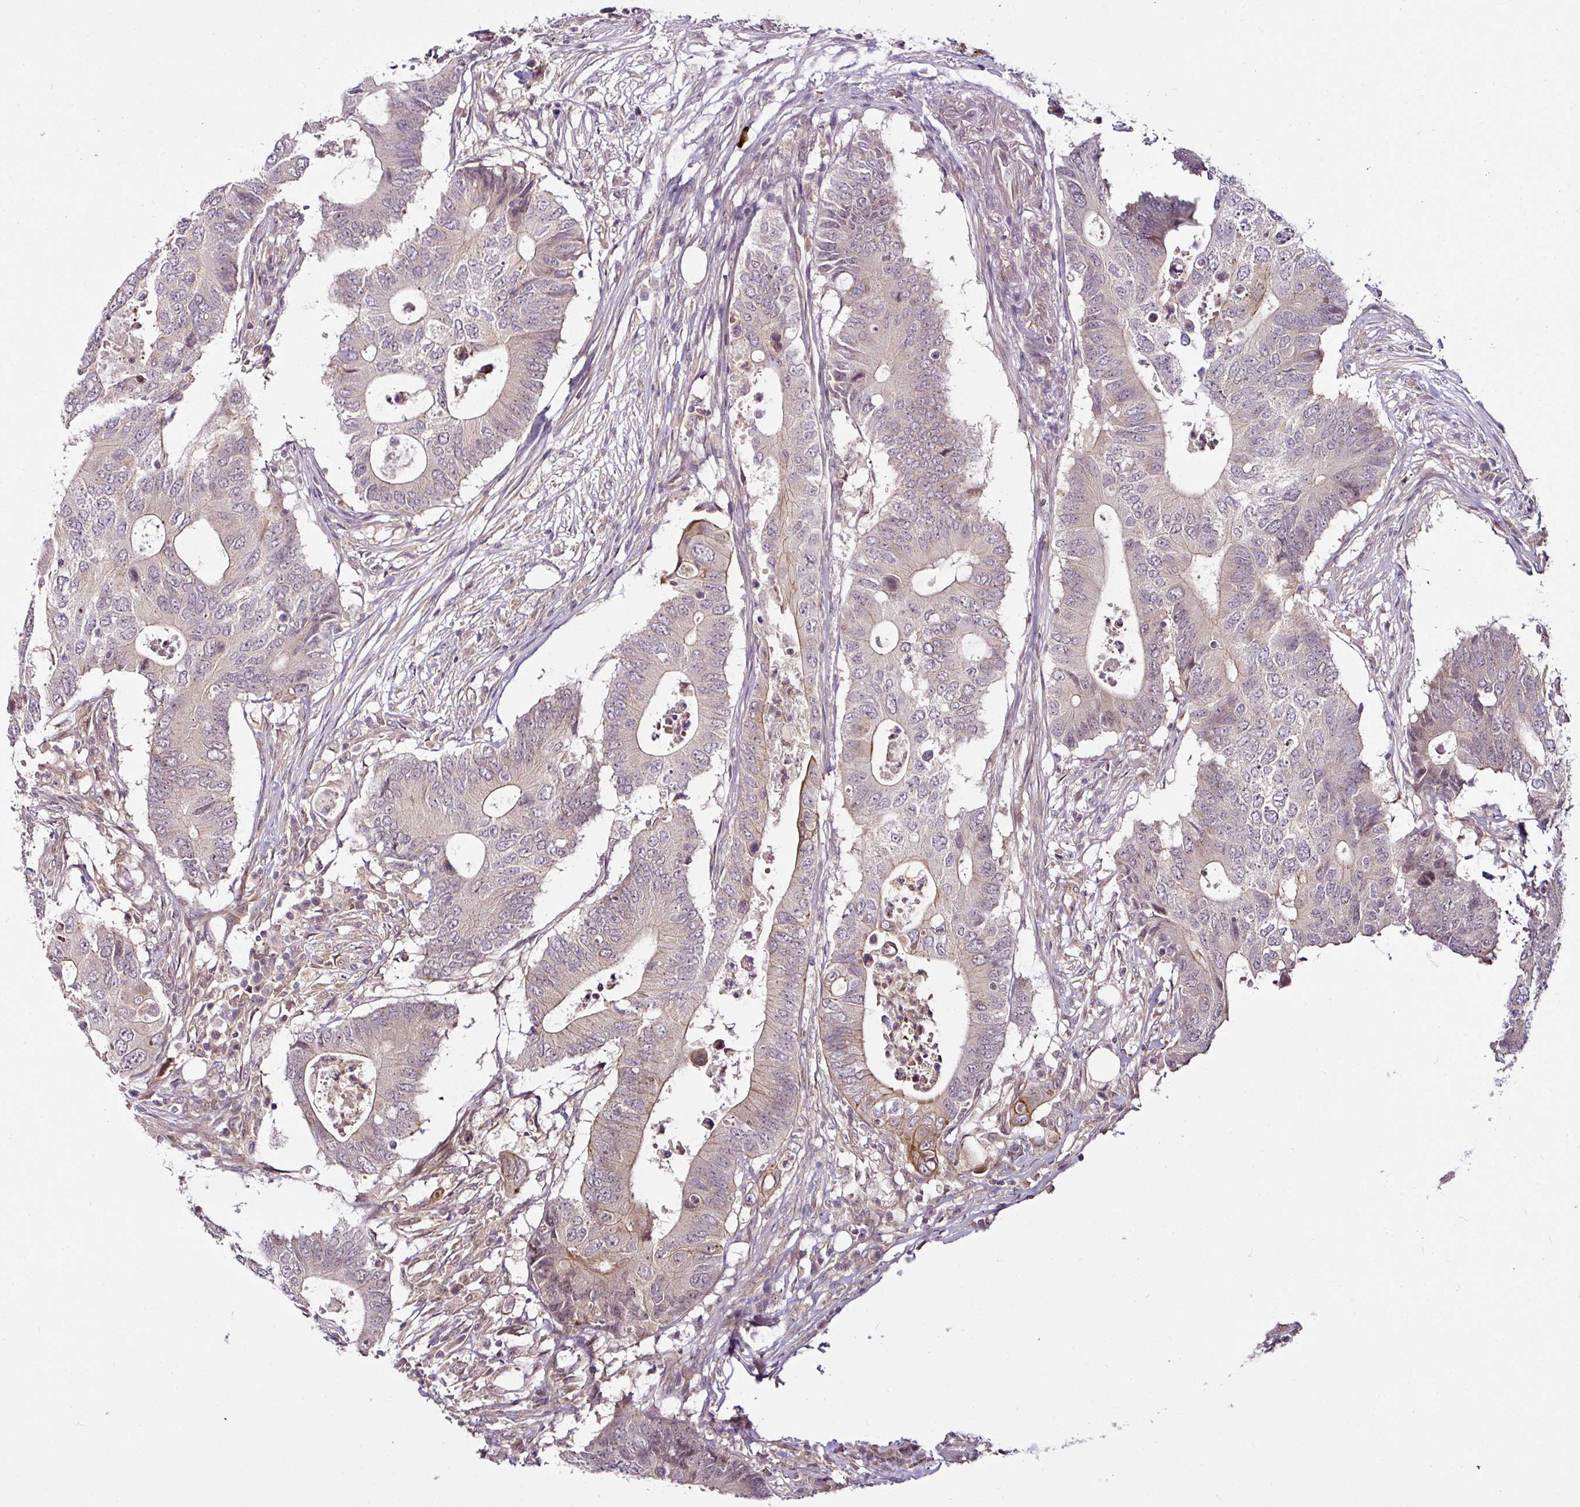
{"staining": {"intensity": "moderate", "quantity": "<25%", "location": "cytoplasmic/membranous"}, "tissue": "colorectal cancer", "cell_type": "Tumor cells", "image_type": "cancer", "snomed": [{"axis": "morphology", "description": "Adenocarcinoma, NOS"}, {"axis": "topography", "description": "Colon"}], "caption": "The image displays a brown stain indicating the presence of a protein in the cytoplasmic/membranous of tumor cells in colorectal cancer.", "gene": "DCAF13", "patient": {"sex": "male", "age": 71}}